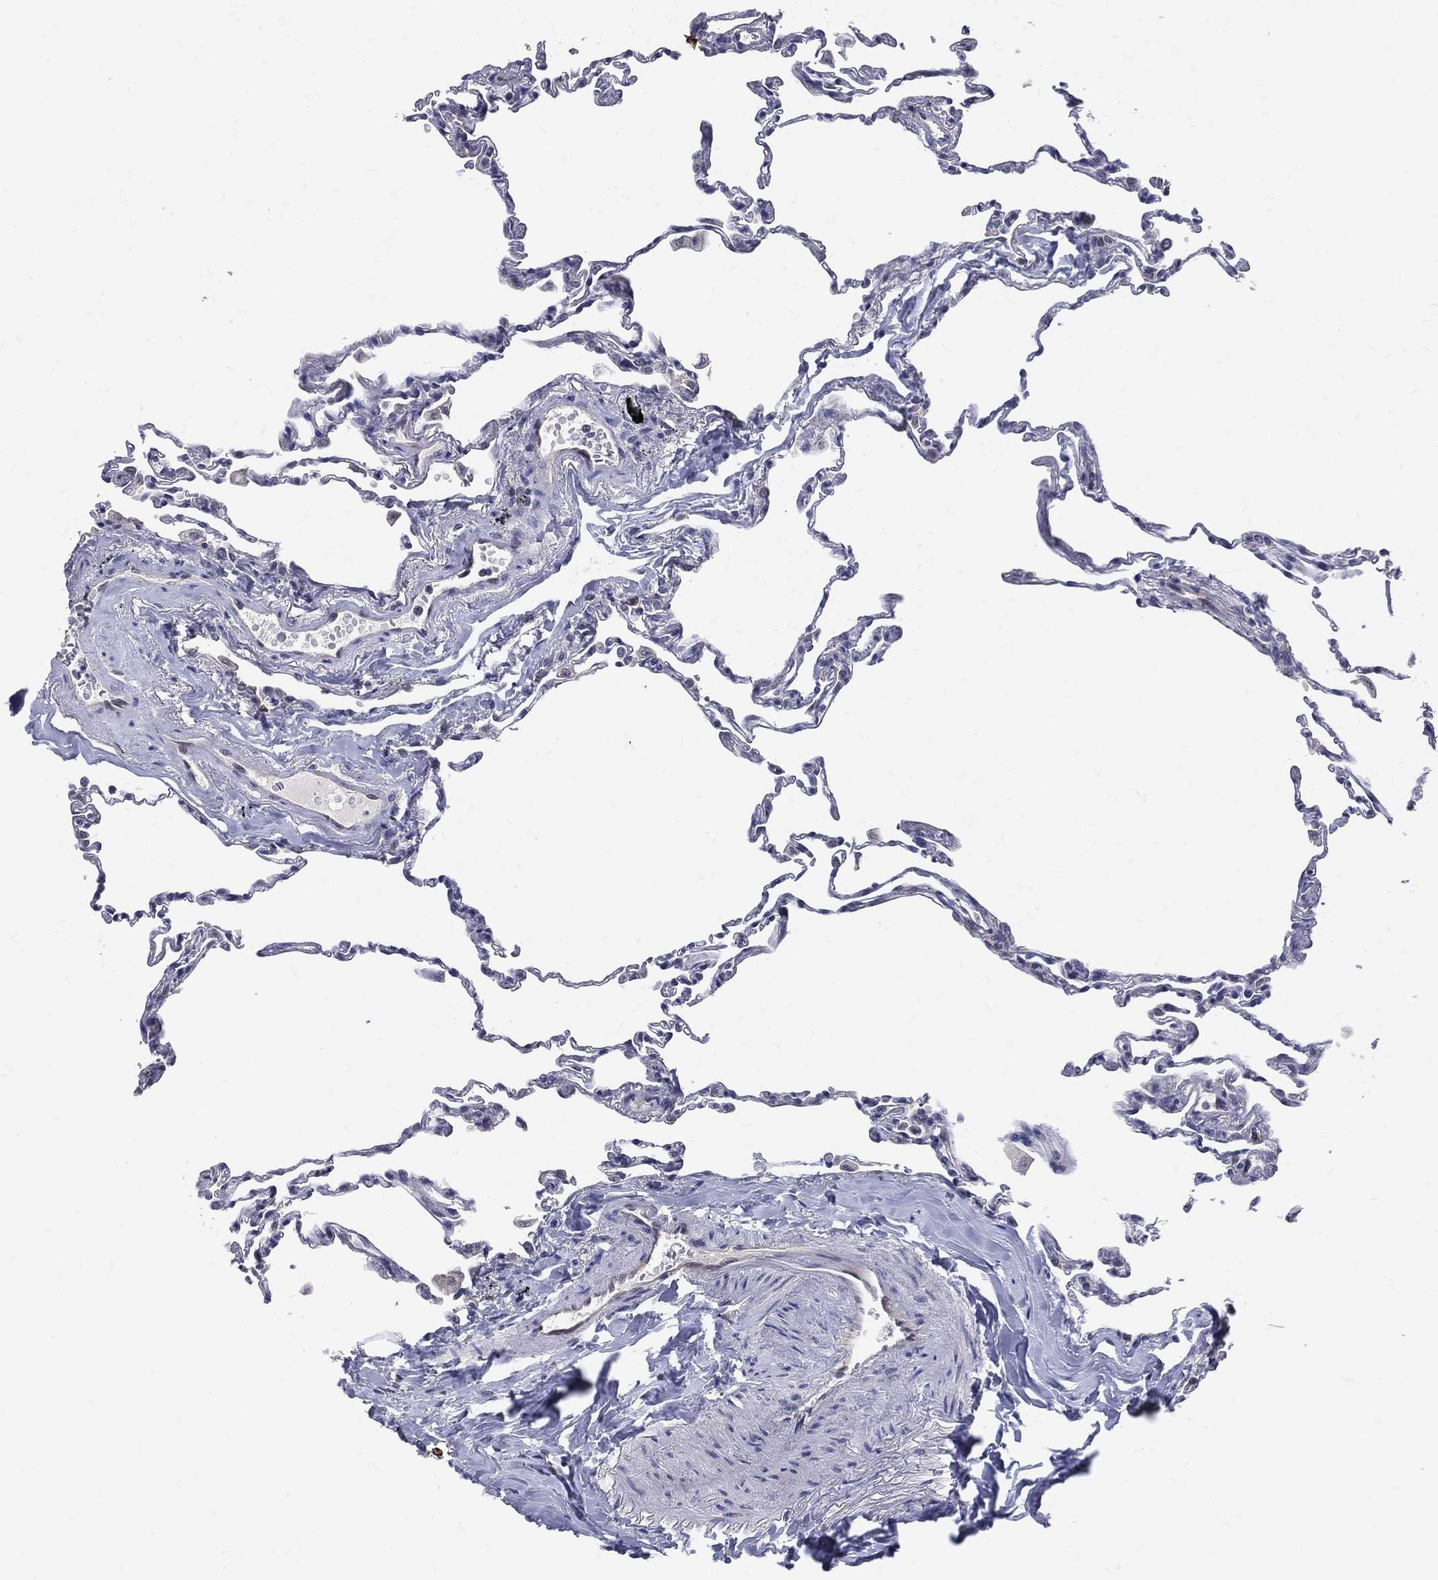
{"staining": {"intensity": "negative", "quantity": "none", "location": "none"}, "tissue": "lung", "cell_type": "Alveolar cells", "image_type": "normal", "snomed": [{"axis": "morphology", "description": "Normal tissue, NOS"}, {"axis": "topography", "description": "Lung"}], "caption": "Immunohistochemistry (IHC) photomicrograph of benign lung stained for a protein (brown), which demonstrates no expression in alveolar cells. Nuclei are stained in blue.", "gene": "DLG4", "patient": {"sex": "female", "age": 57}}